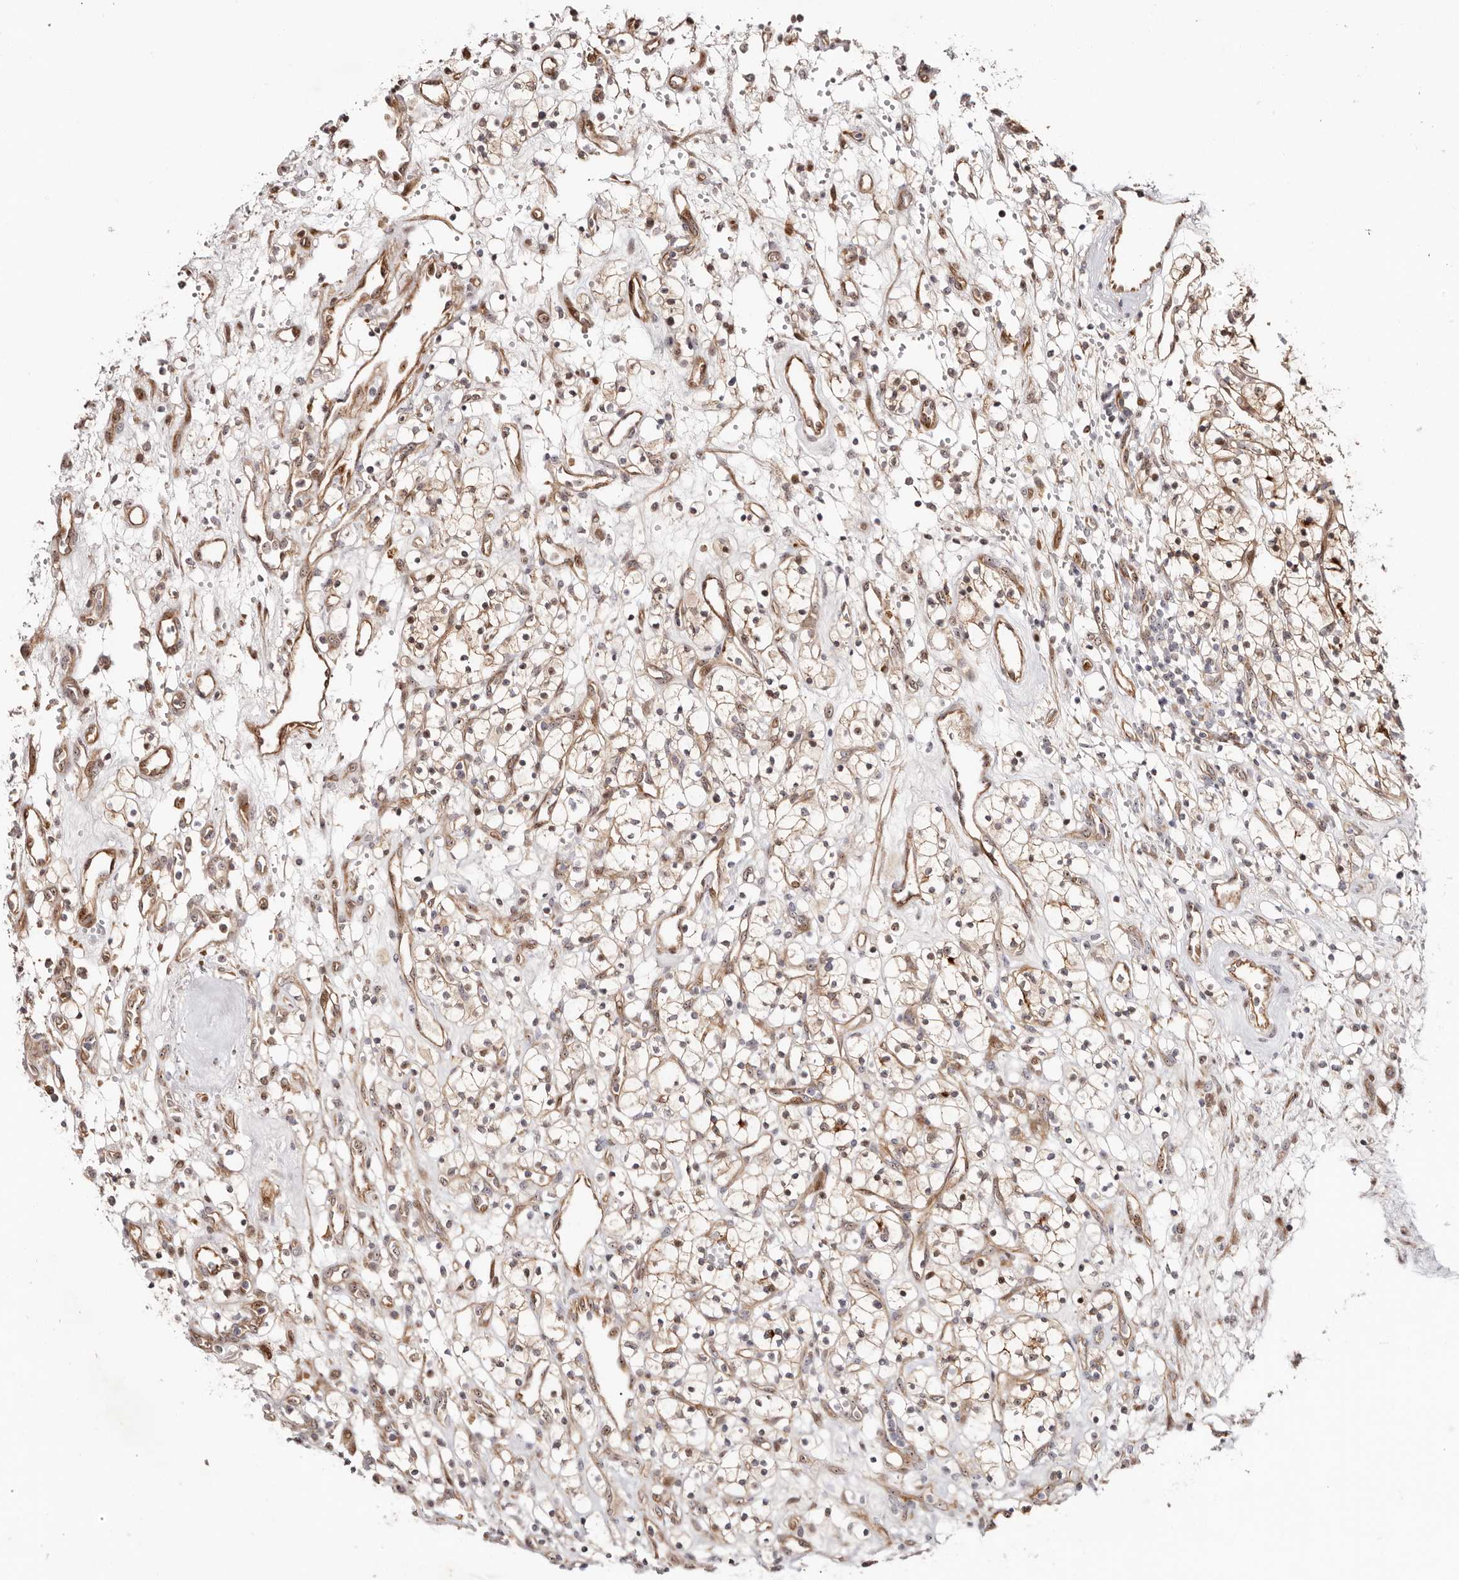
{"staining": {"intensity": "moderate", "quantity": "<25%", "location": "cytoplasmic/membranous,nuclear"}, "tissue": "renal cancer", "cell_type": "Tumor cells", "image_type": "cancer", "snomed": [{"axis": "morphology", "description": "Adenocarcinoma, NOS"}, {"axis": "topography", "description": "Kidney"}], "caption": "High-power microscopy captured an IHC image of renal adenocarcinoma, revealing moderate cytoplasmic/membranous and nuclear expression in about <25% of tumor cells.", "gene": "ODF2L", "patient": {"sex": "female", "age": 57}}